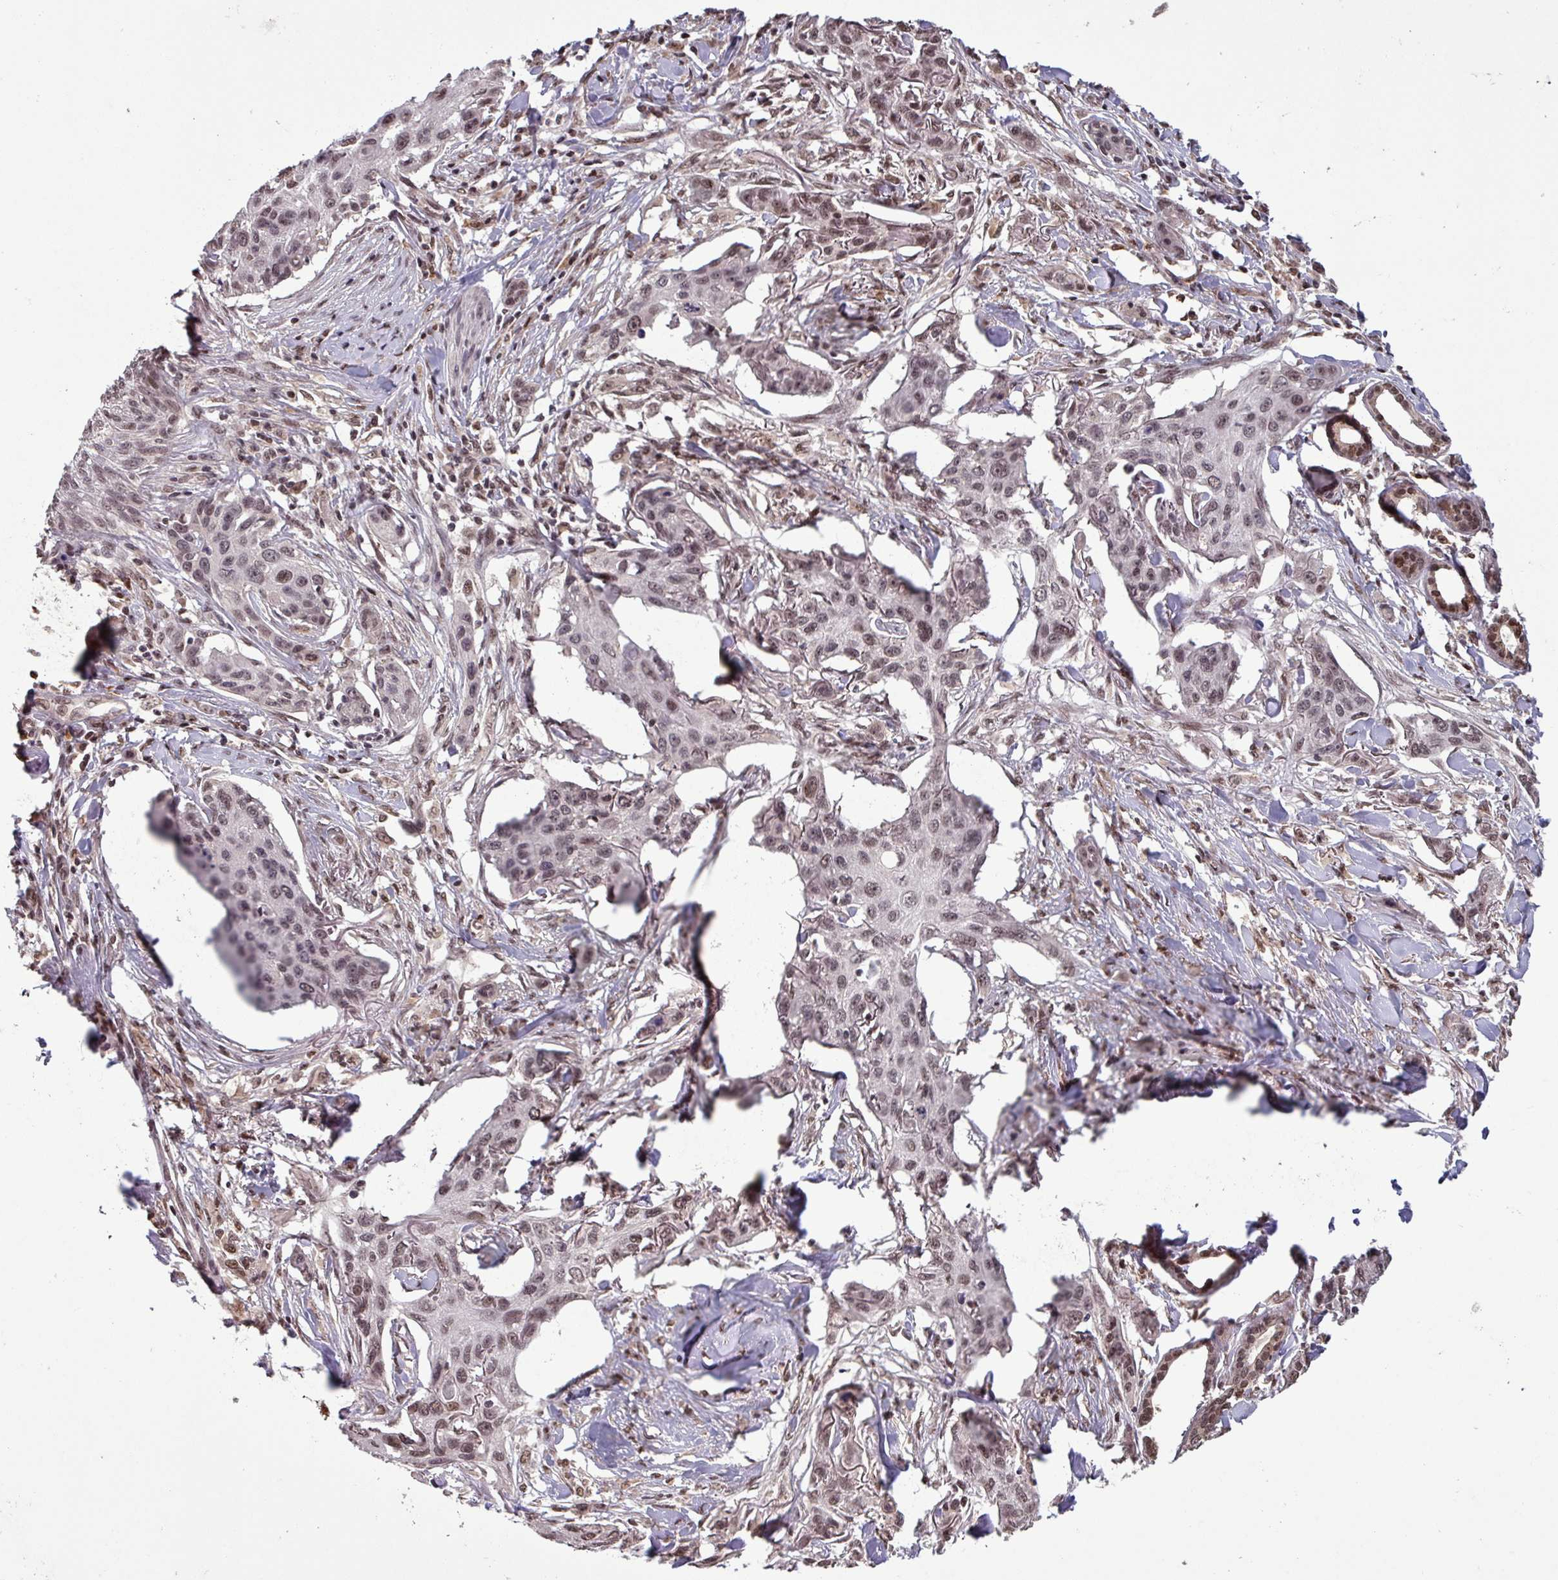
{"staining": {"intensity": "weak", "quantity": ">75%", "location": "nuclear"}, "tissue": "skin cancer", "cell_type": "Tumor cells", "image_type": "cancer", "snomed": [{"axis": "morphology", "description": "Squamous cell carcinoma, NOS"}, {"axis": "topography", "description": "Skin"}], "caption": "Immunohistochemical staining of squamous cell carcinoma (skin) displays low levels of weak nuclear protein positivity in approximately >75% of tumor cells.", "gene": "NOB1", "patient": {"sex": "male", "age": 63}}